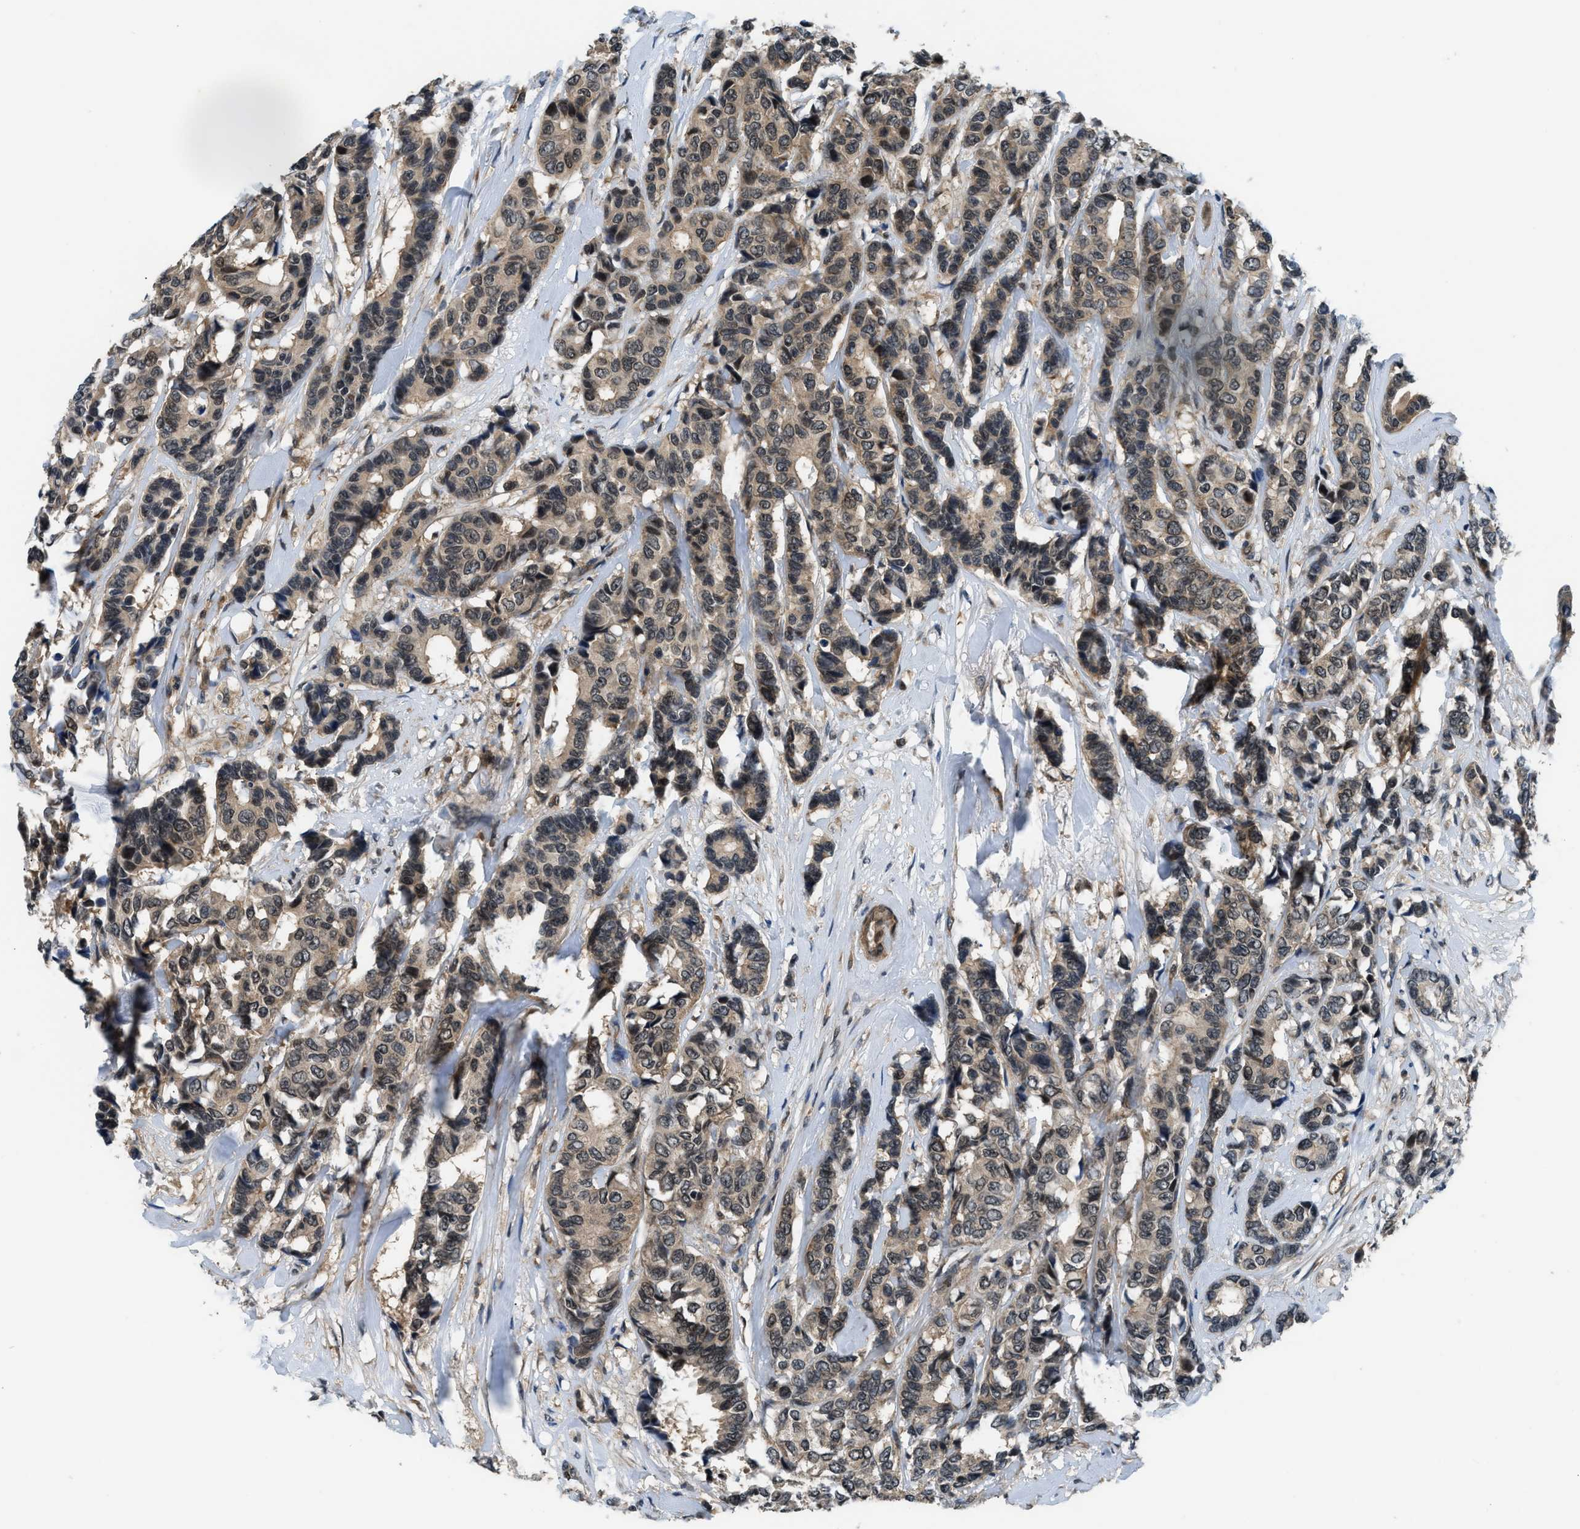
{"staining": {"intensity": "moderate", "quantity": ">75%", "location": "cytoplasmic/membranous,nuclear"}, "tissue": "breast cancer", "cell_type": "Tumor cells", "image_type": "cancer", "snomed": [{"axis": "morphology", "description": "Duct carcinoma"}, {"axis": "topography", "description": "Breast"}], "caption": "This micrograph demonstrates breast invasive ductal carcinoma stained with immunohistochemistry (IHC) to label a protein in brown. The cytoplasmic/membranous and nuclear of tumor cells show moderate positivity for the protein. Nuclei are counter-stained blue.", "gene": "MTMR1", "patient": {"sex": "female", "age": 87}}